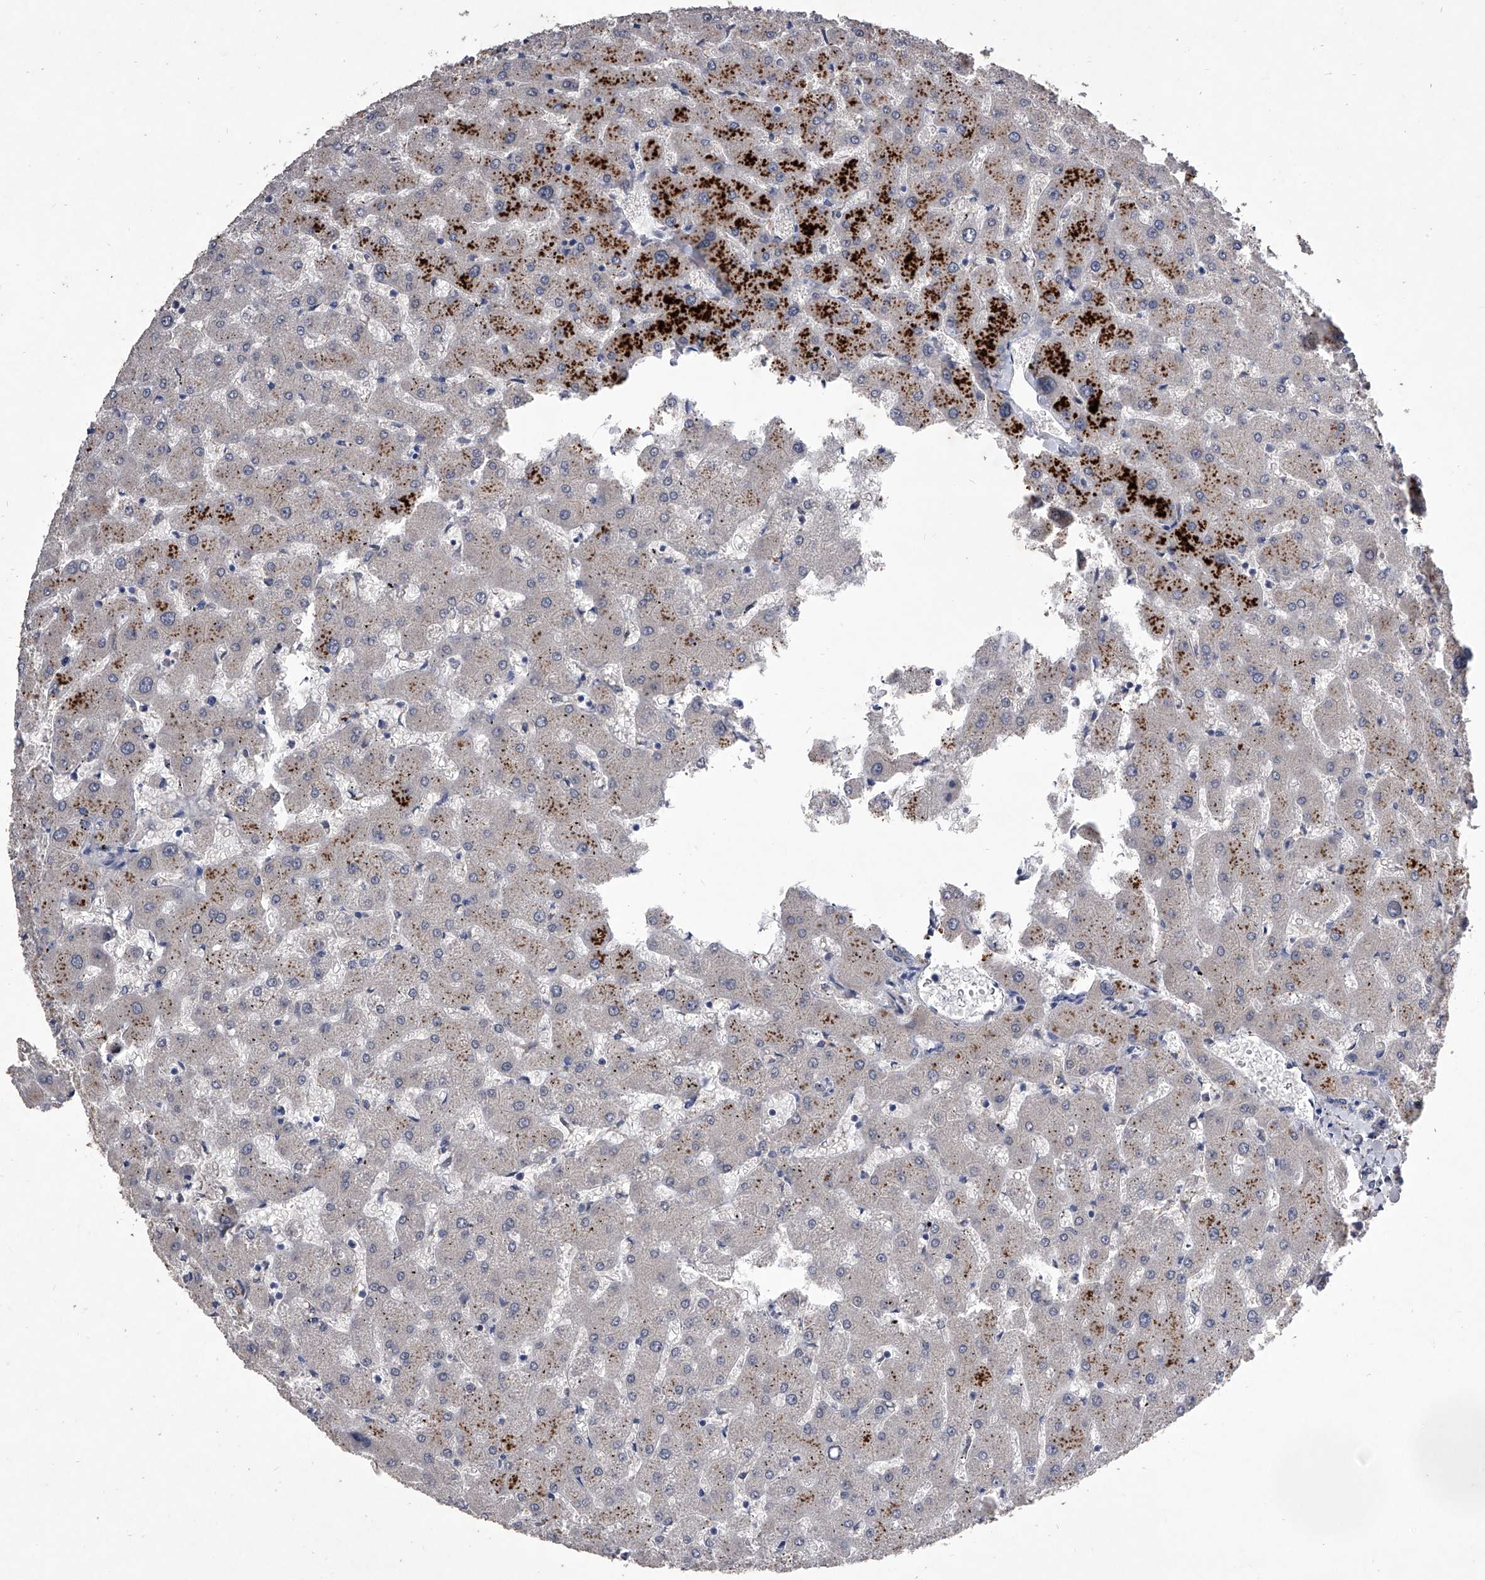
{"staining": {"intensity": "negative", "quantity": "none", "location": "none"}, "tissue": "liver", "cell_type": "Cholangiocytes", "image_type": "normal", "snomed": [{"axis": "morphology", "description": "Normal tissue, NOS"}, {"axis": "topography", "description": "Liver"}], "caption": "Immunohistochemical staining of unremarkable liver demonstrates no significant staining in cholangiocytes. Brightfield microscopy of immunohistochemistry (IHC) stained with DAB (3,3'-diaminobenzidine) (brown) and hematoxylin (blue), captured at high magnification.", "gene": "C5", "patient": {"sex": "female", "age": 63}}